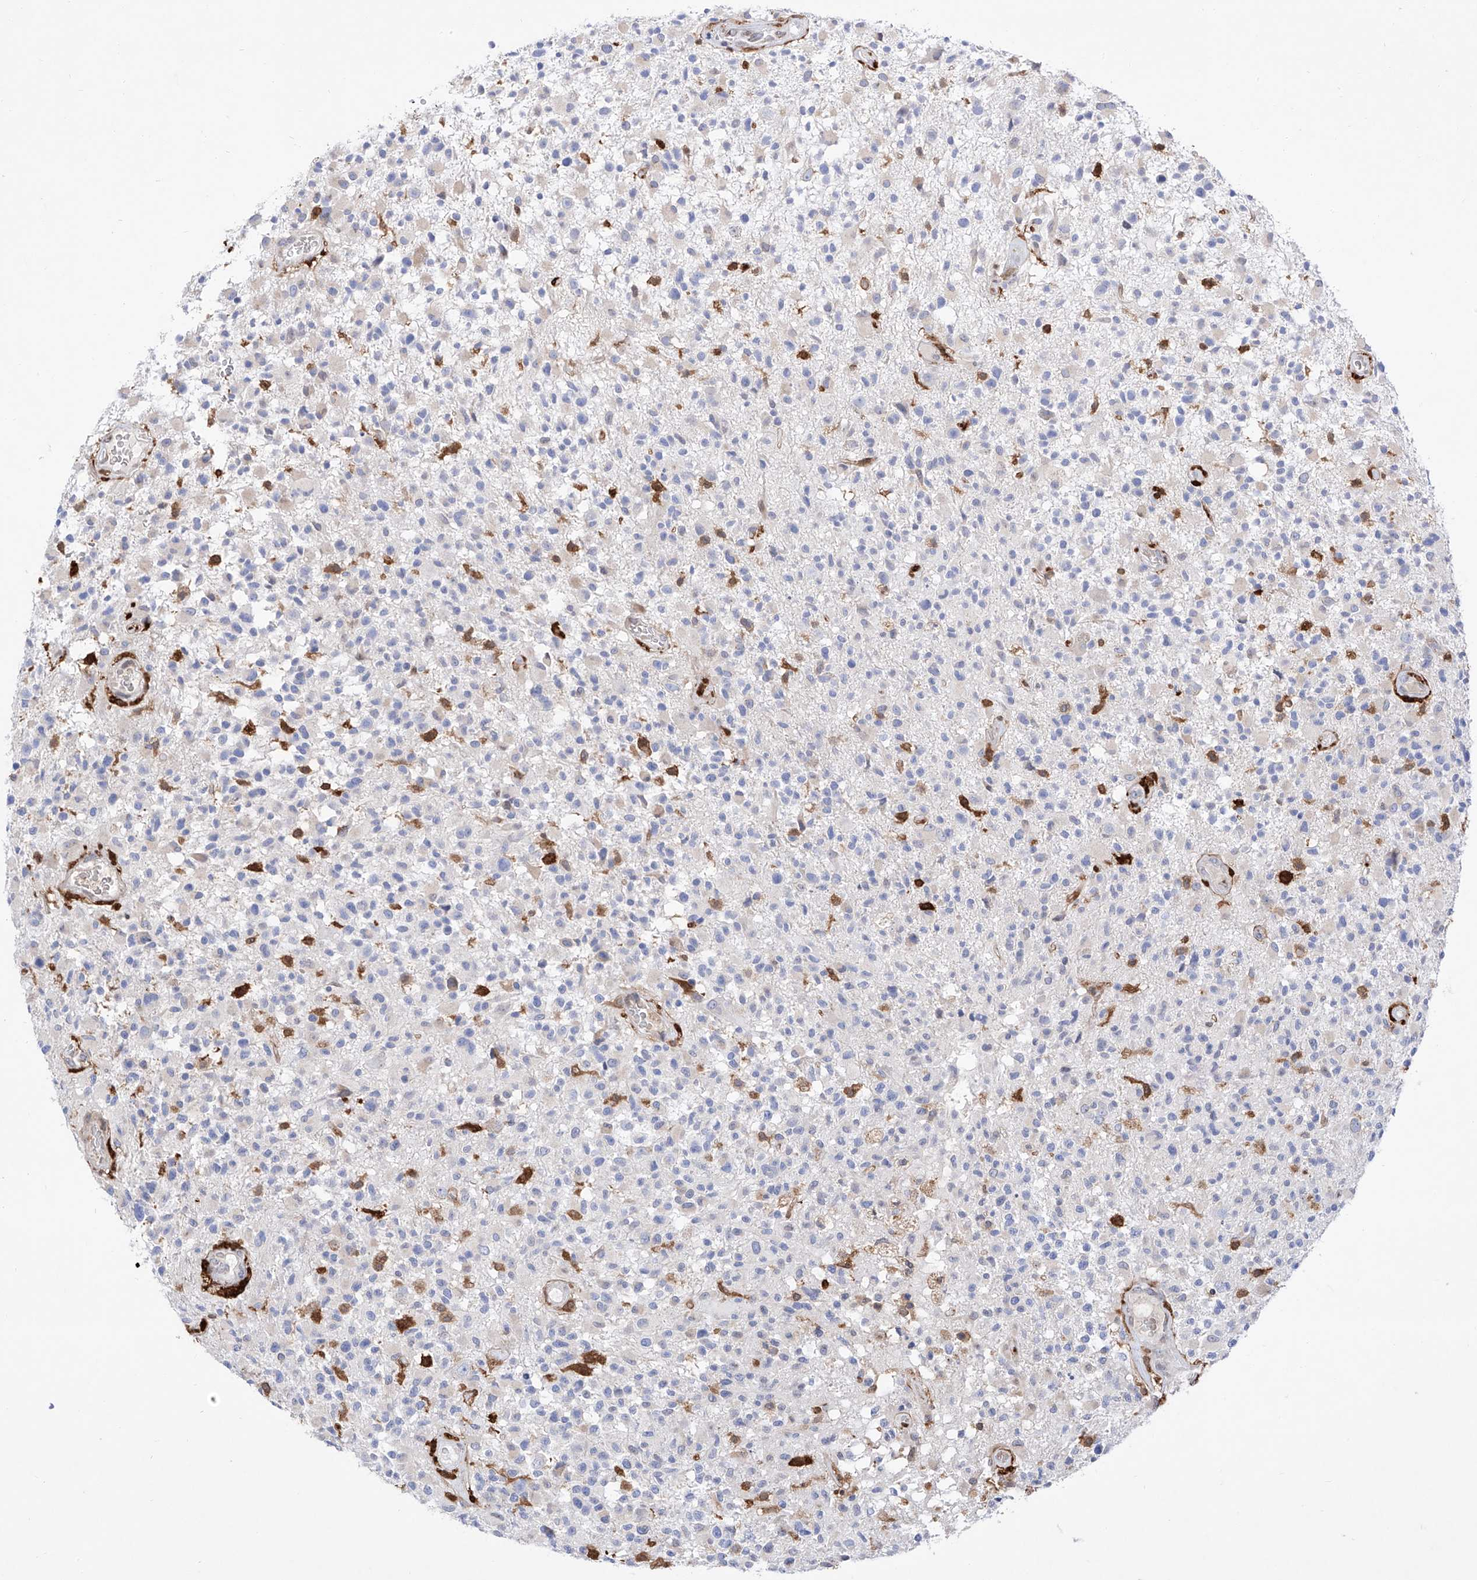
{"staining": {"intensity": "negative", "quantity": "none", "location": "none"}, "tissue": "glioma", "cell_type": "Tumor cells", "image_type": "cancer", "snomed": [{"axis": "morphology", "description": "Glioma, malignant, High grade"}, {"axis": "morphology", "description": "Glioblastoma, NOS"}, {"axis": "topography", "description": "Brain"}], "caption": "Human glioma stained for a protein using immunohistochemistry demonstrates no expression in tumor cells.", "gene": "LCLAT1", "patient": {"sex": "male", "age": 60}}